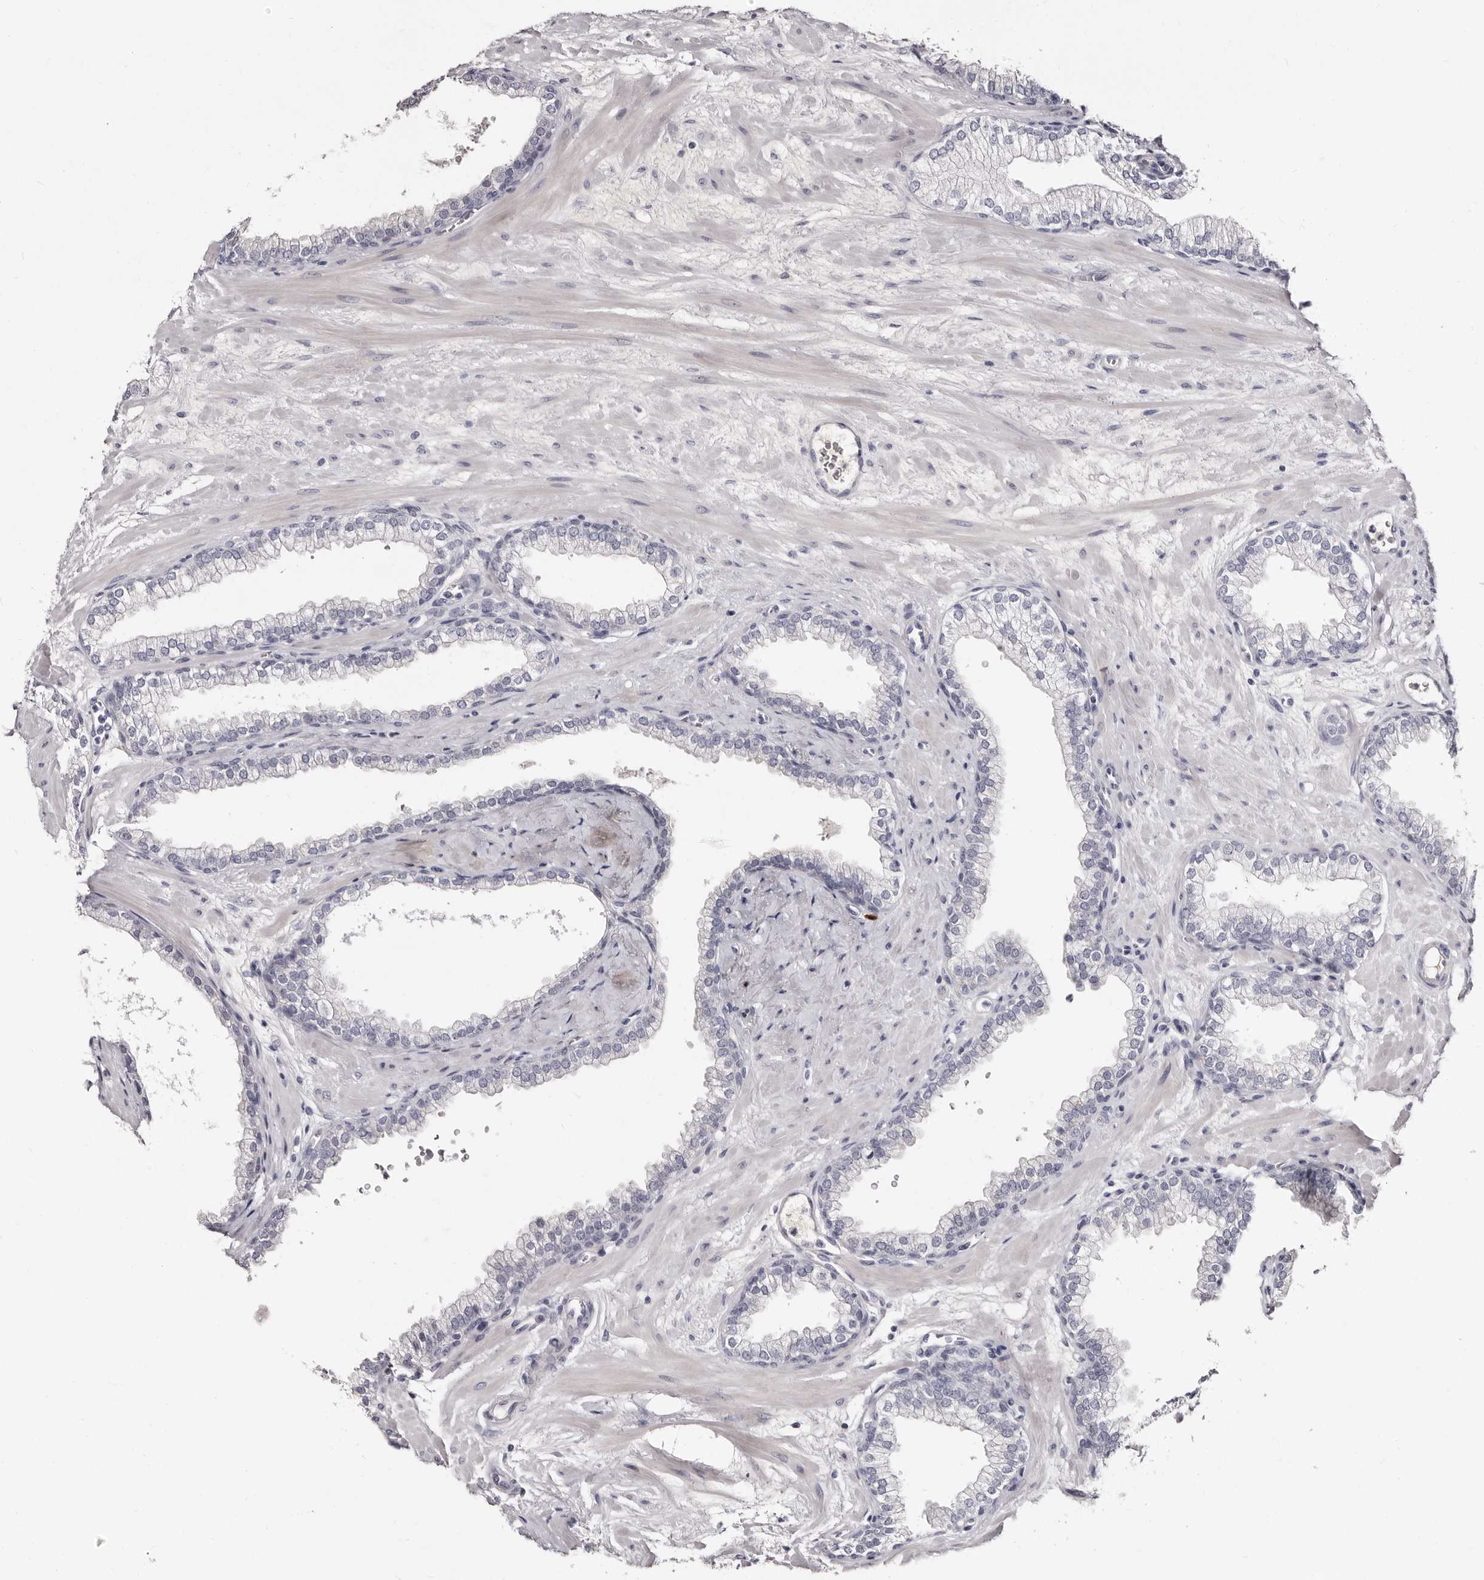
{"staining": {"intensity": "negative", "quantity": "none", "location": "none"}, "tissue": "prostate", "cell_type": "Glandular cells", "image_type": "normal", "snomed": [{"axis": "morphology", "description": "Normal tissue, NOS"}, {"axis": "morphology", "description": "Urothelial carcinoma, Low grade"}, {"axis": "topography", "description": "Urinary bladder"}, {"axis": "topography", "description": "Prostate"}], "caption": "Glandular cells show no significant protein expression in normal prostate.", "gene": "TBC1D22B", "patient": {"sex": "male", "age": 60}}